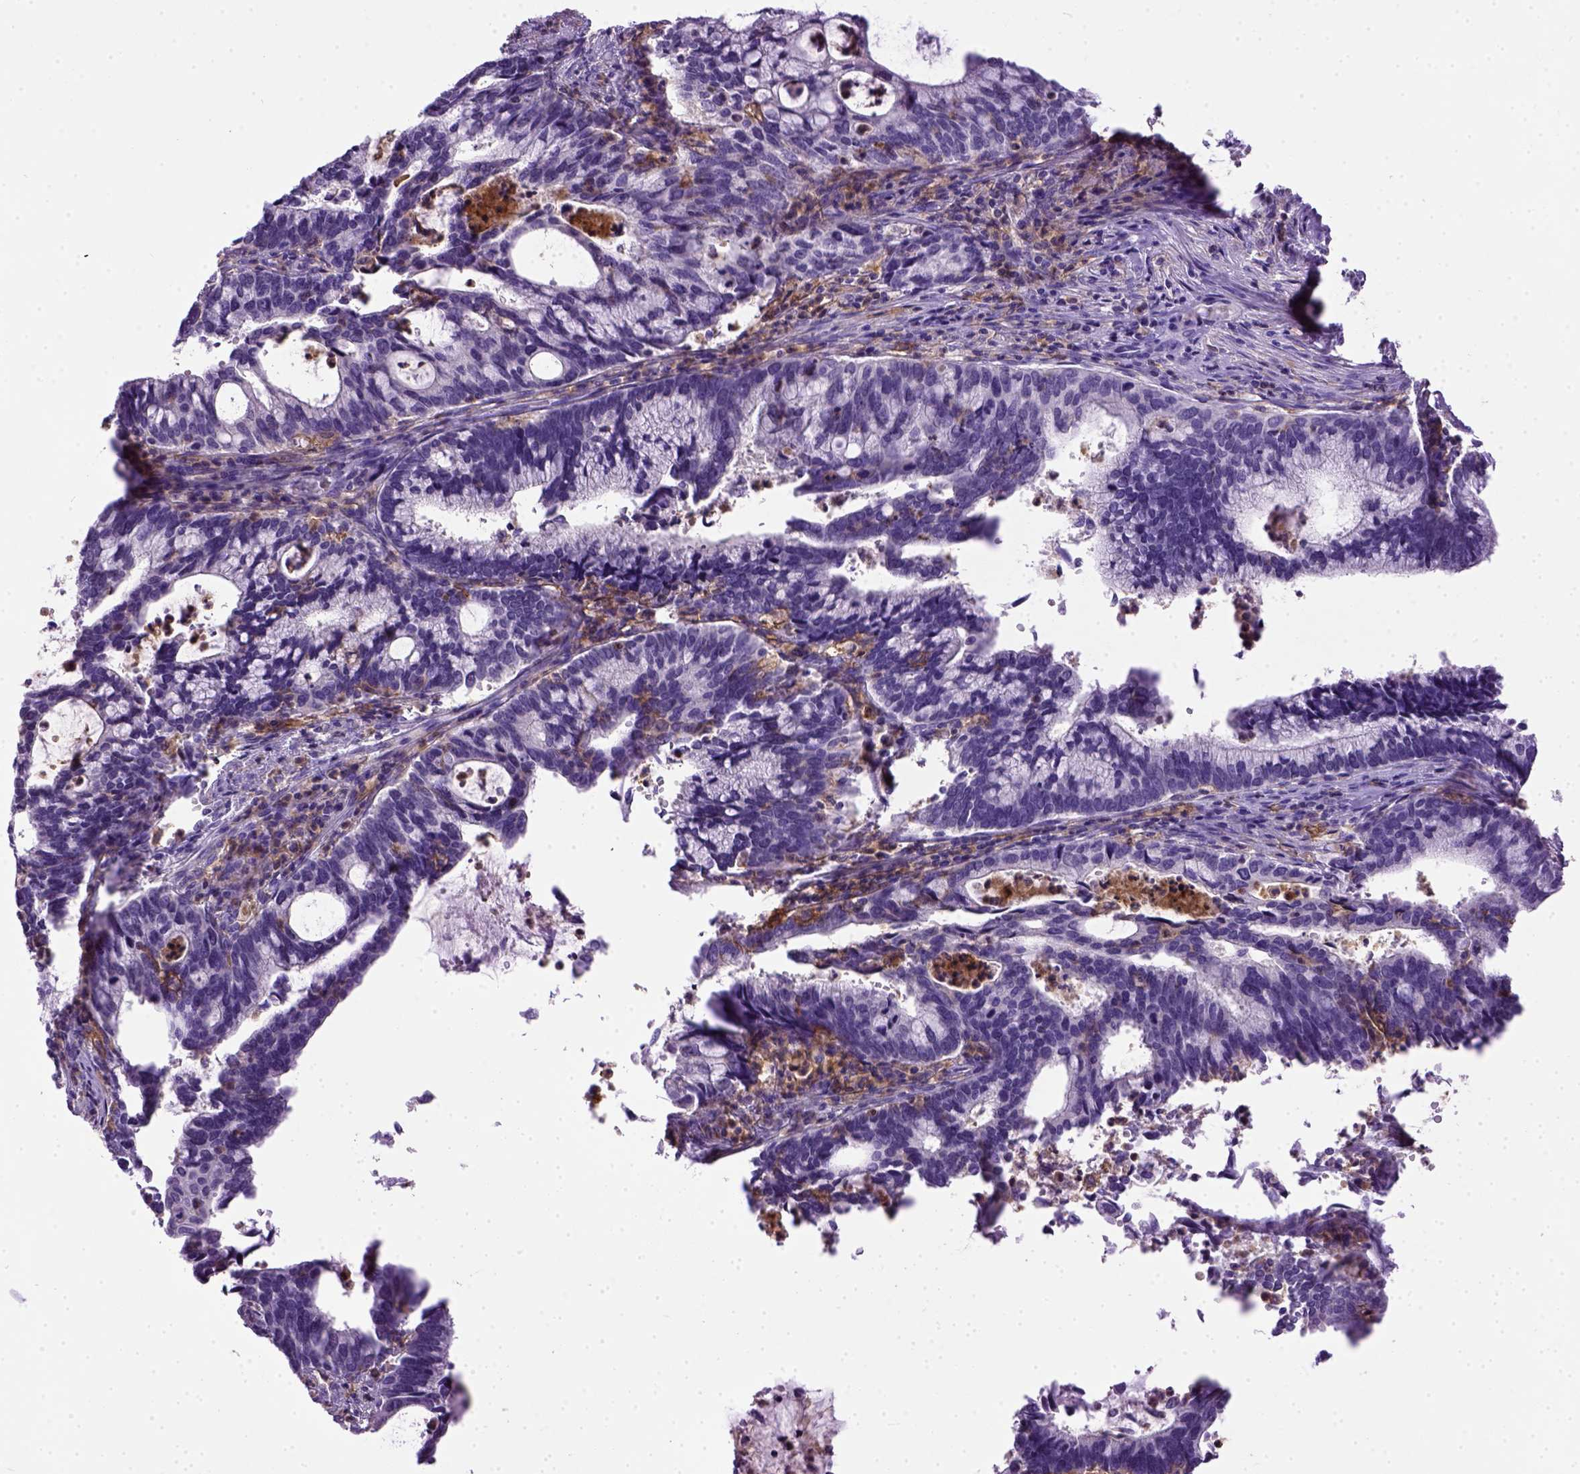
{"staining": {"intensity": "negative", "quantity": "none", "location": "none"}, "tissue": "cervical cancer", "cell_type": "Tumor cells", "image_type": "cancer", "snomed": [{"axis": "morphology", "description": "Adenocarcinoma, NOS"}, {"axis": "topography", "description": "Cervix"}], "caption": "This is an immunohistochemistry (IHC) histopathology image of human cervical cancer (adenocarcinoma). There is no staining in tumor cells.", "gene": "ITGAX", "patient": {"sex": "female", "age": 42}}